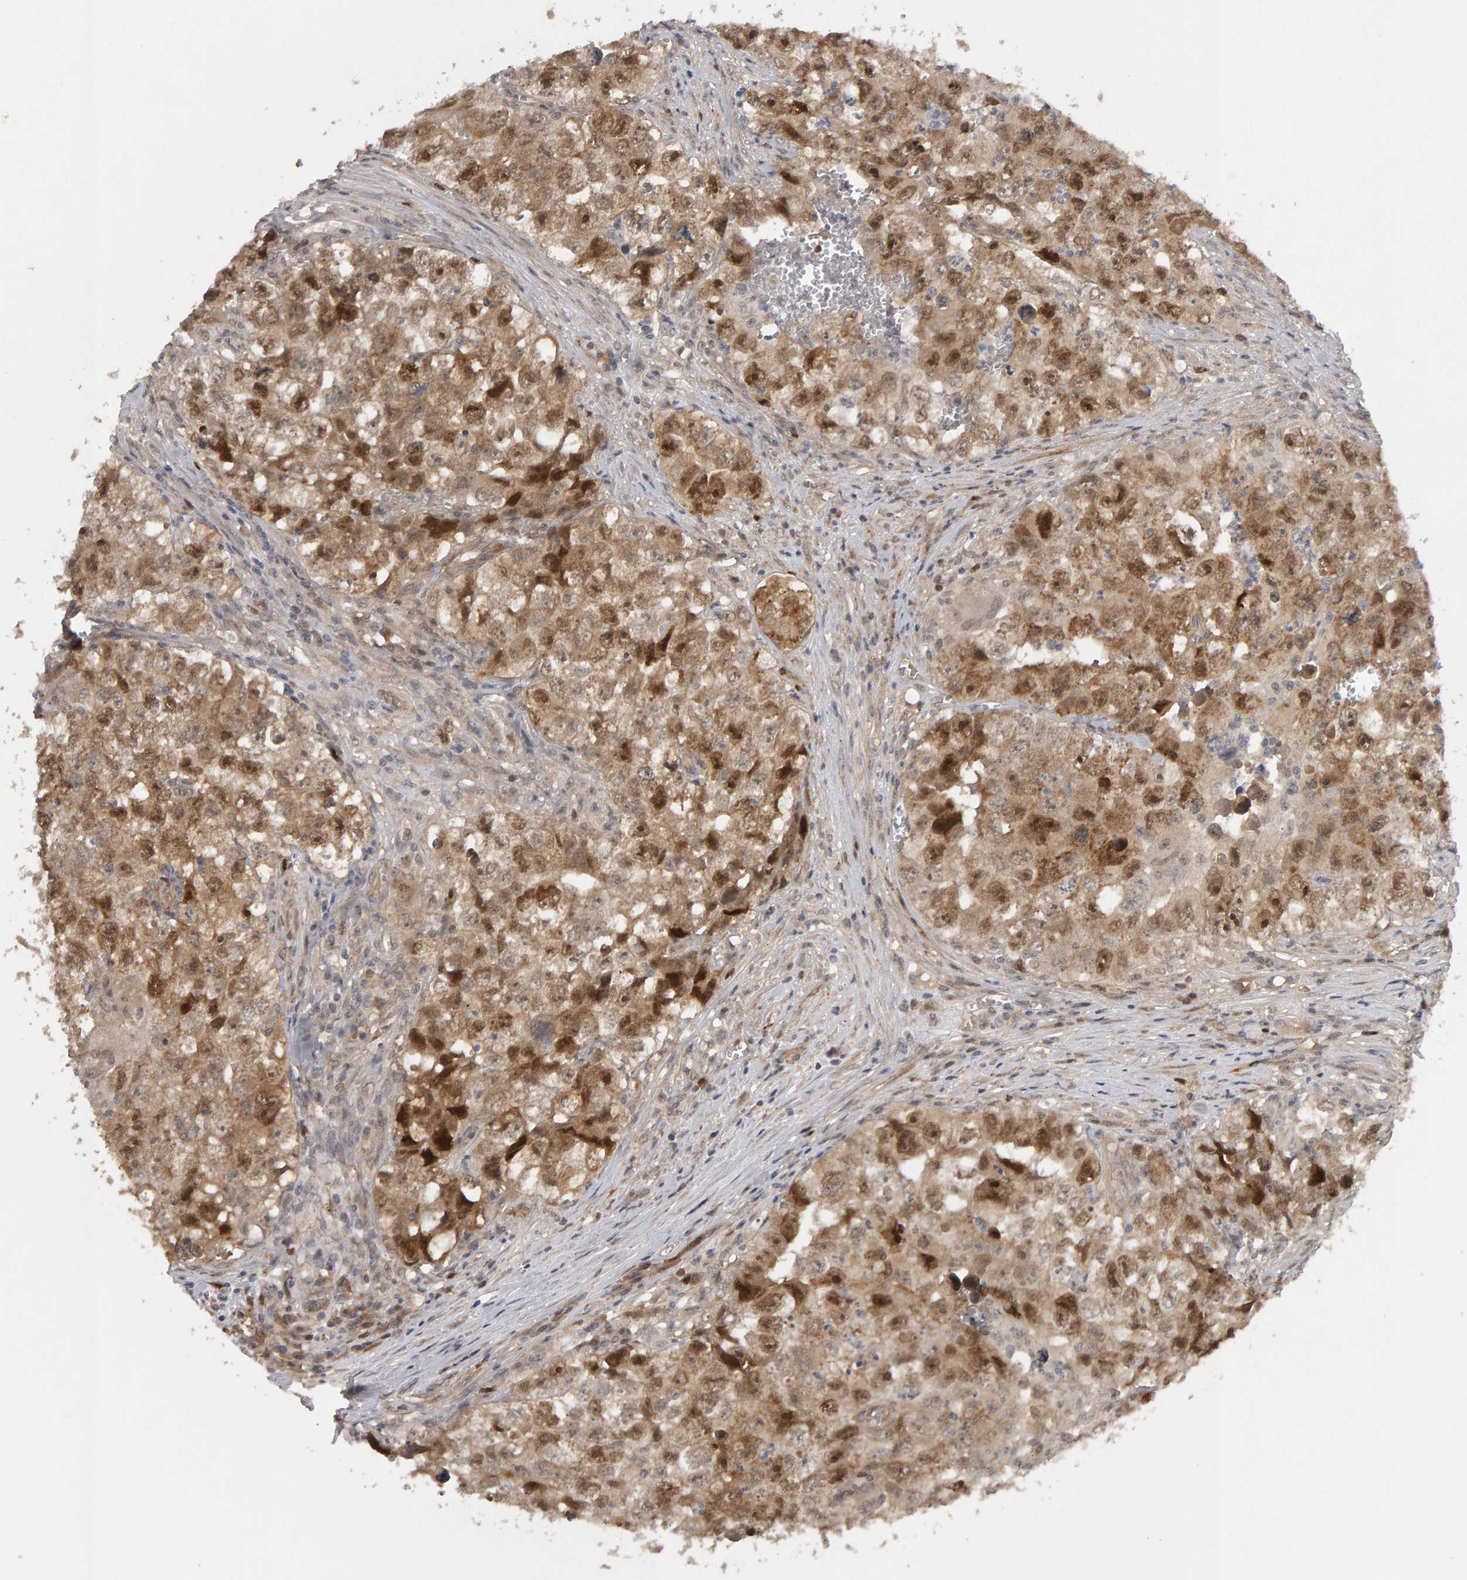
{"staining": {"intensity": "moderate", "quantity": ">75%", "location": "cytoplasmic/membranous,nuclear"}, "tissue": "testis cancer", "cell_type": "Tumor cells", "image_type": "cancer", "snomed": [{"axis": "morphology", "description": "Seminoma, NOS"}, {"axis": "morphology", "description": "Carcinoma, Embryonal, NOS"}, {"axis": "topography", "description": "Testis"}], "caption": "Testis cancer was stained to show a protein in brown. There is medium levels of moderate cytoplasmic/membranous and nuclear expression in approximately >75% of tumor cells.", "gene": "CDCA5", "patient": {"sex": "male", "age": 43}}